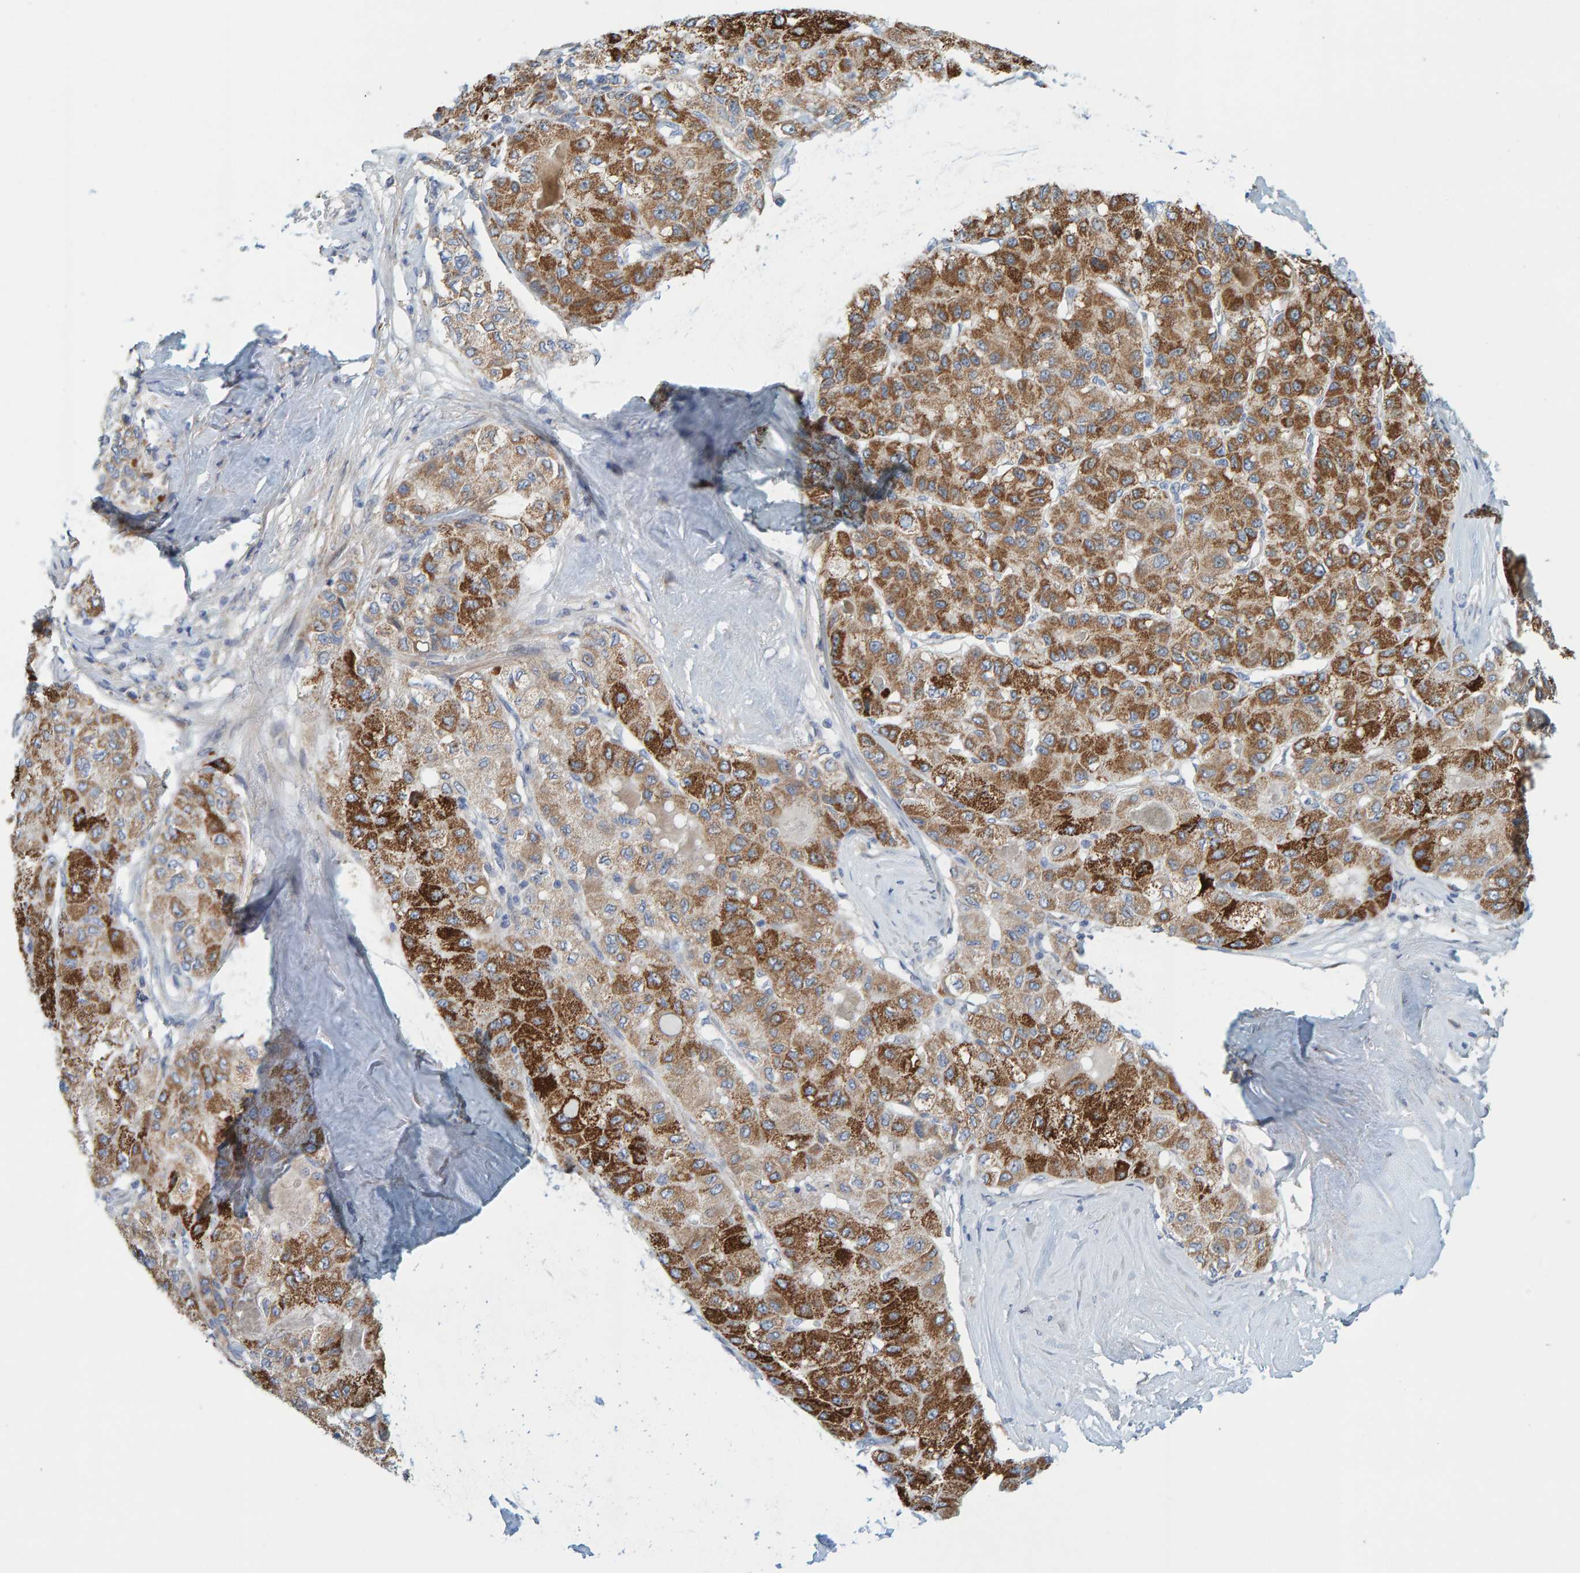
{"staining": {"intensity": "moderate", "quantity": ">75%", "location": "cytoplasmic/membranous"}, "tissue": "liver cancer", "cell_type": "Tumor cells", "image_type": "cancer", "snomed": [{"axis": "morphology", "description": "Carcinoma, Hepatocellular, NOS"}, {"axis": "topography", "description": "Liver"}], "caption": "Immunohistochemistry of liver cancer shows medium levels of moderate cytoplasmic/membranous expression in approximately >75% of tumor cells.", "gene": "ZC3H3", "patient": {"sex": "male", "age": 80}}